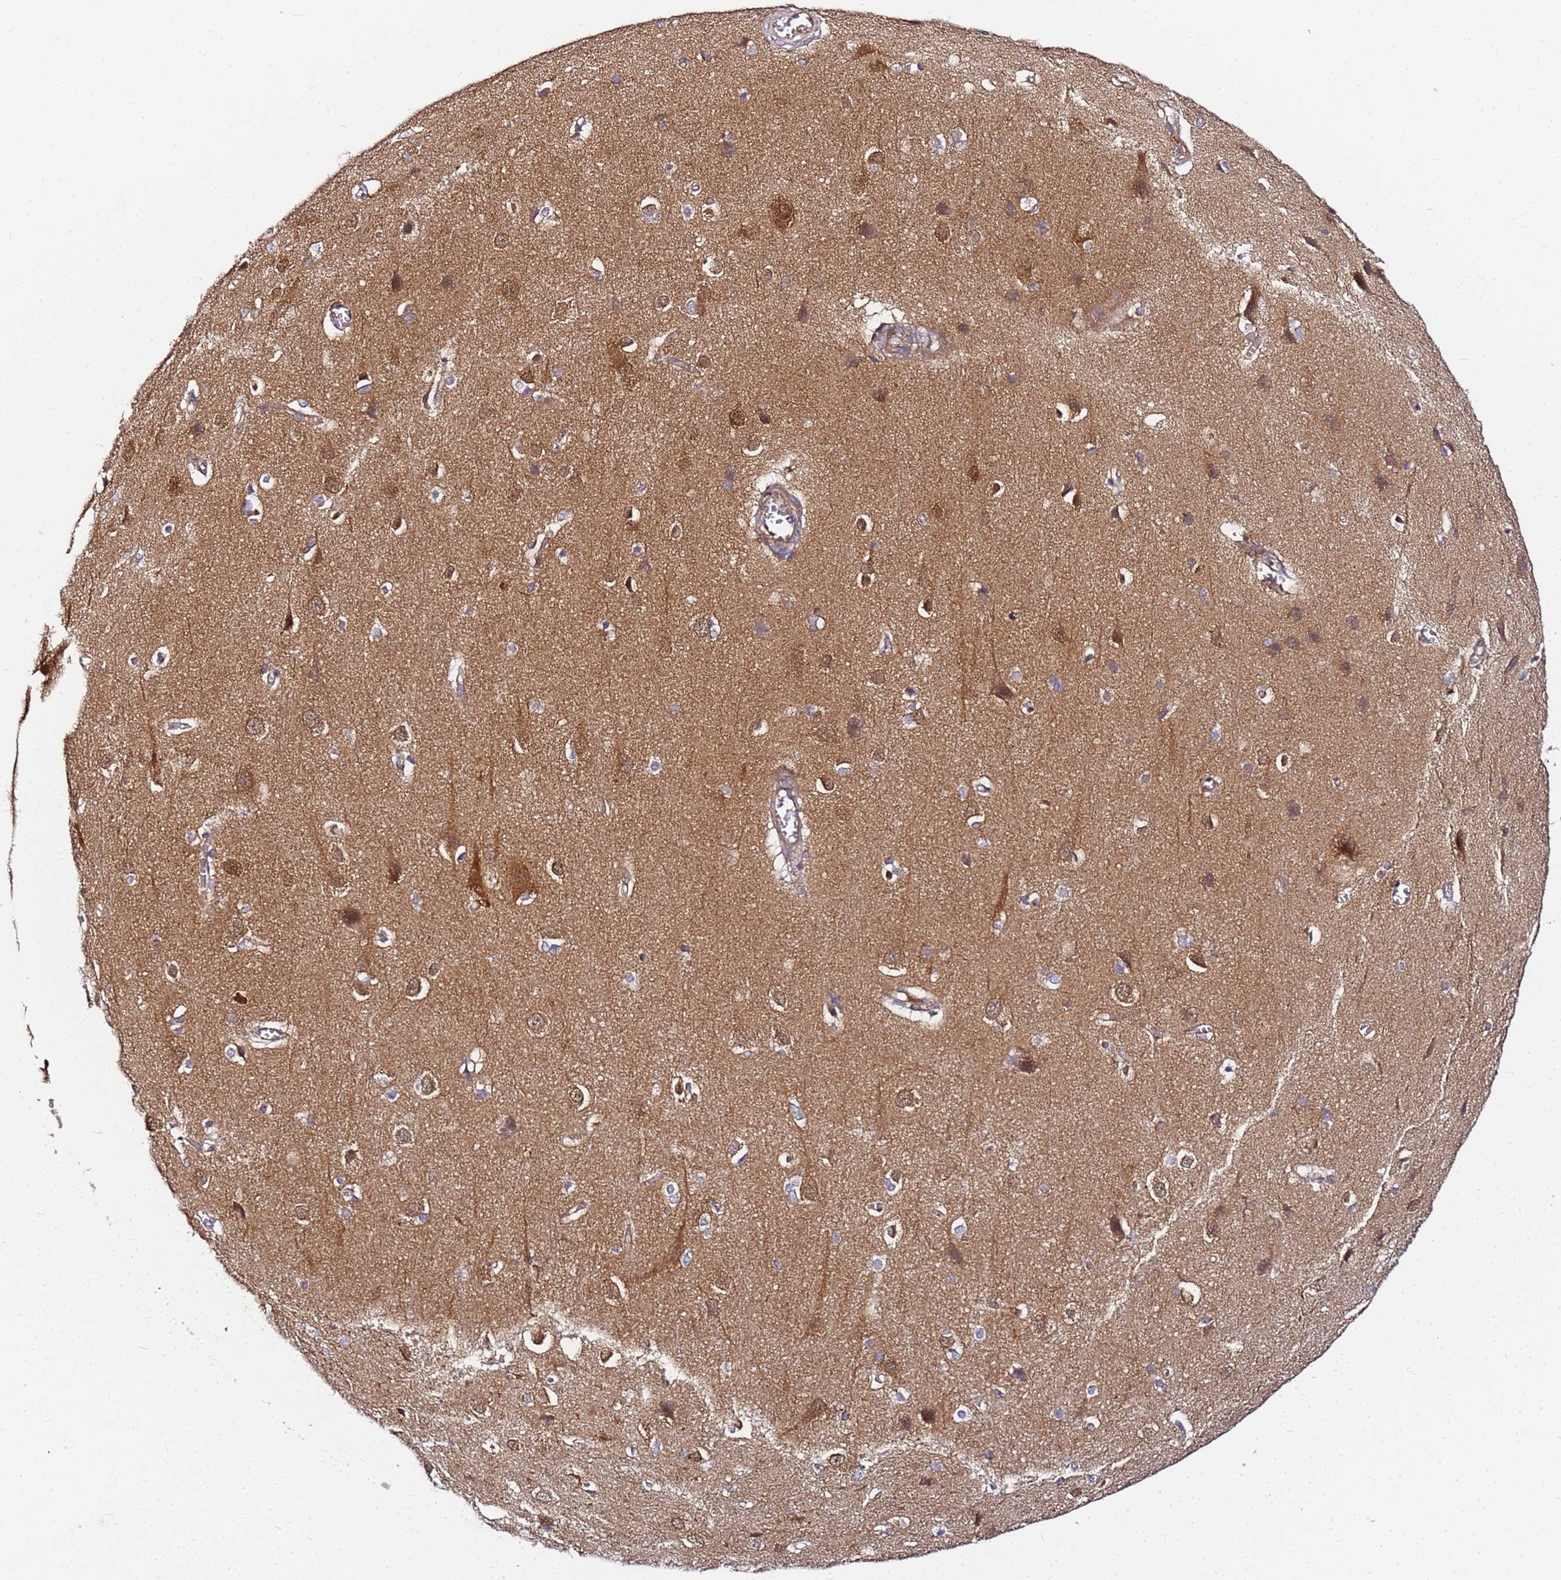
{"staining": {"intensity": "moderate", "quantity": "25%-75%", "location": "cytoplasmic/membranous"}, "tissue": "cerebral cortex", "cell_type": "Endothelial cells", "image_type": "normal", "snomed": [{"axis": "morphology", "description": "Normal tissue, NOS"}, {"axis": "topography", "description": "Cerebral cortex"}], "caption": "Protein analysis of unremarkable cerebral cortex shows moderate cytoplasmic/membranous expression in about 25%-75% of endothelial cells. The staining is performed using DAB brown chromogen to label protein expression. The nuclei are counter-stained blue using hematoxylin.", "gene": "CHM", "patient": {"sex": "male", "age": 37}}